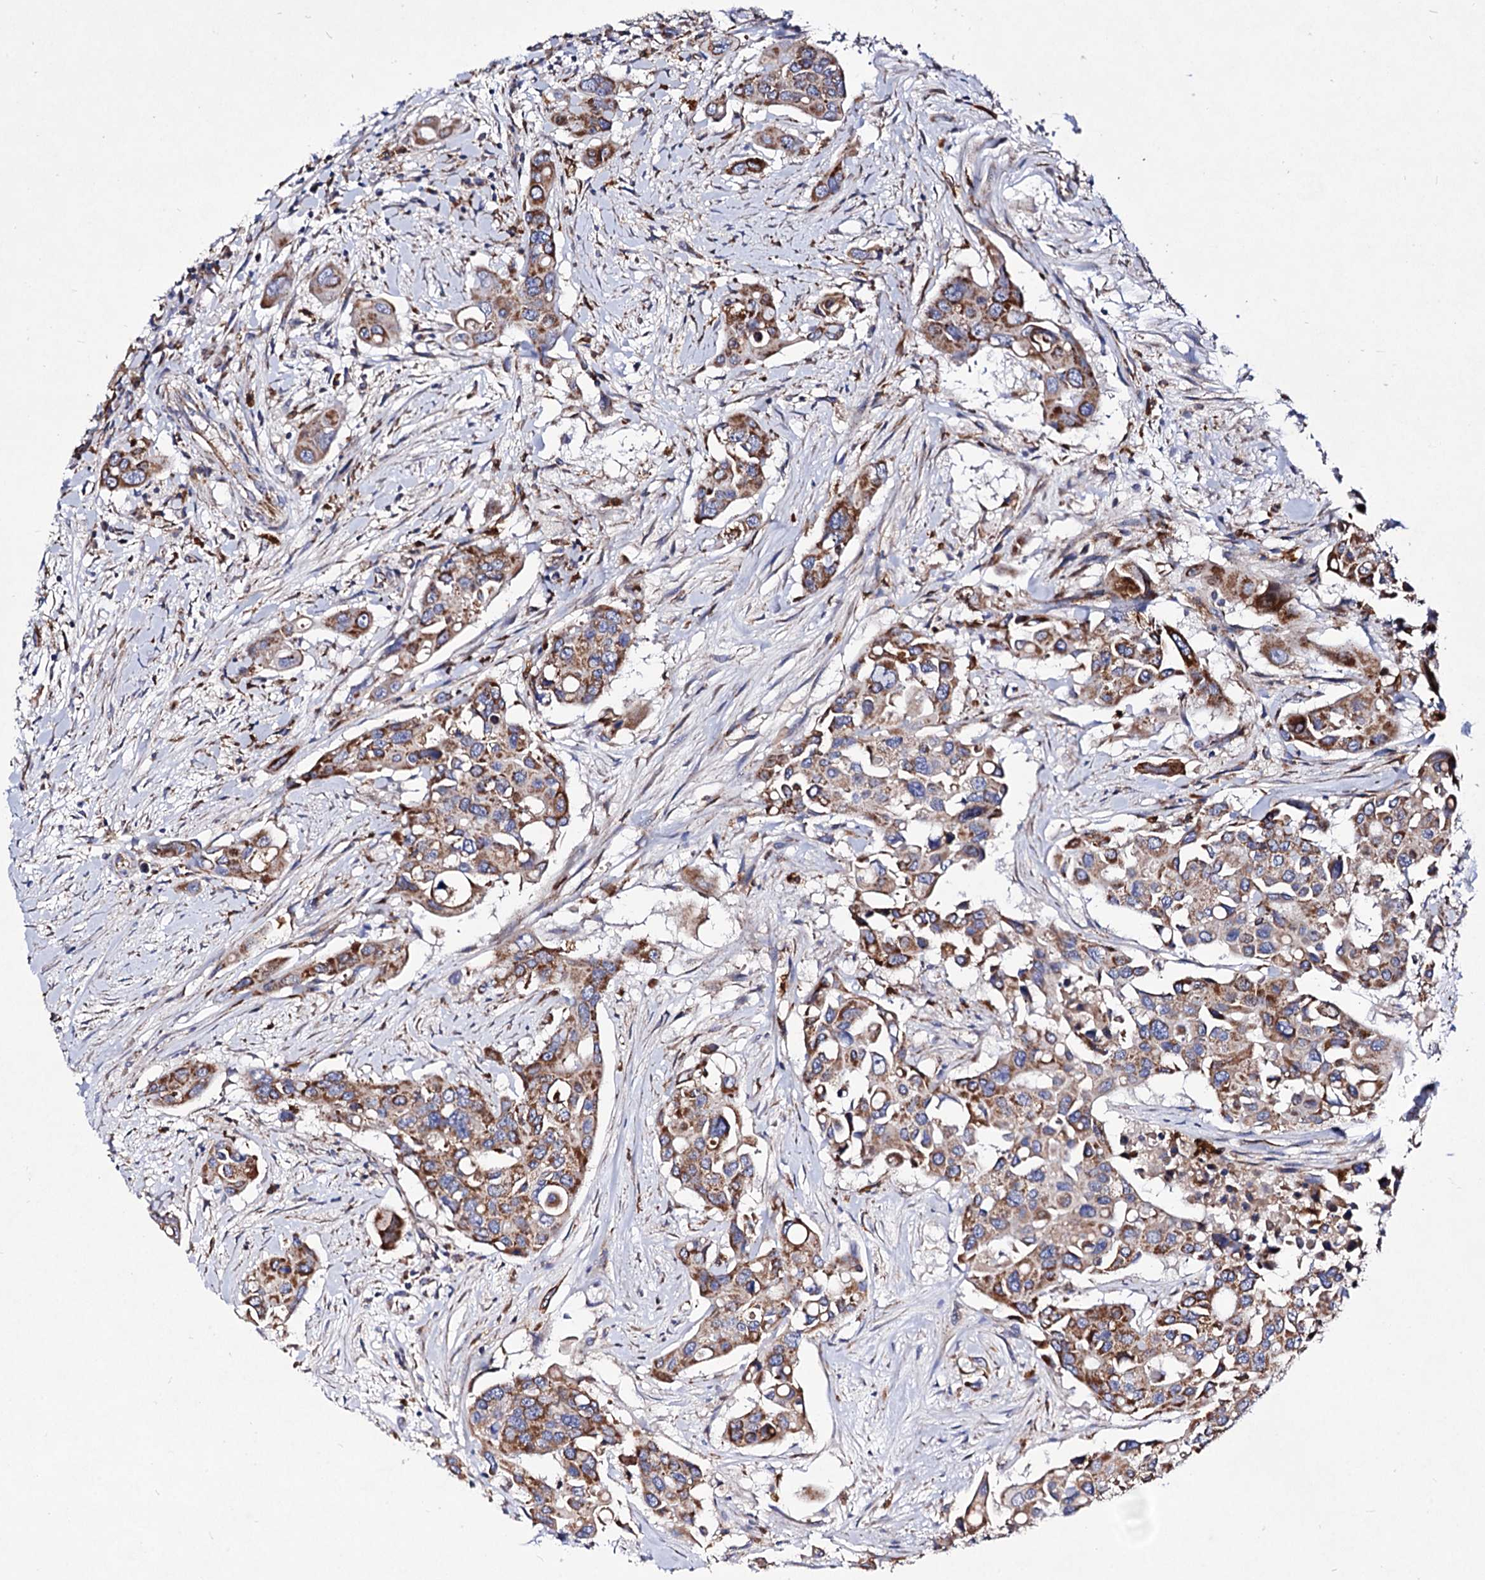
{"staining": {"intensity": "moderate", "quantity": ">75%", "location": "cytoplasmic/membranous"}, "tissue": "colorectal cancer", "cell_type": "Tumor cells", "image_type": "cancer", "snomed": [{"axis": "morphology", "description": "Adenocarcinoma, NOS"}, {"axis": "topography", "description": "Colon"}], "caption": "Moderate cytoplasmic/membranous positivity is appreciated in approximately >75% of tumor cells in colorectal cancer (adenocarcinoma). Nuclei are stained in blue.", "gene": "ACAD9", "patient": {"sex": "male", "age": 77}}